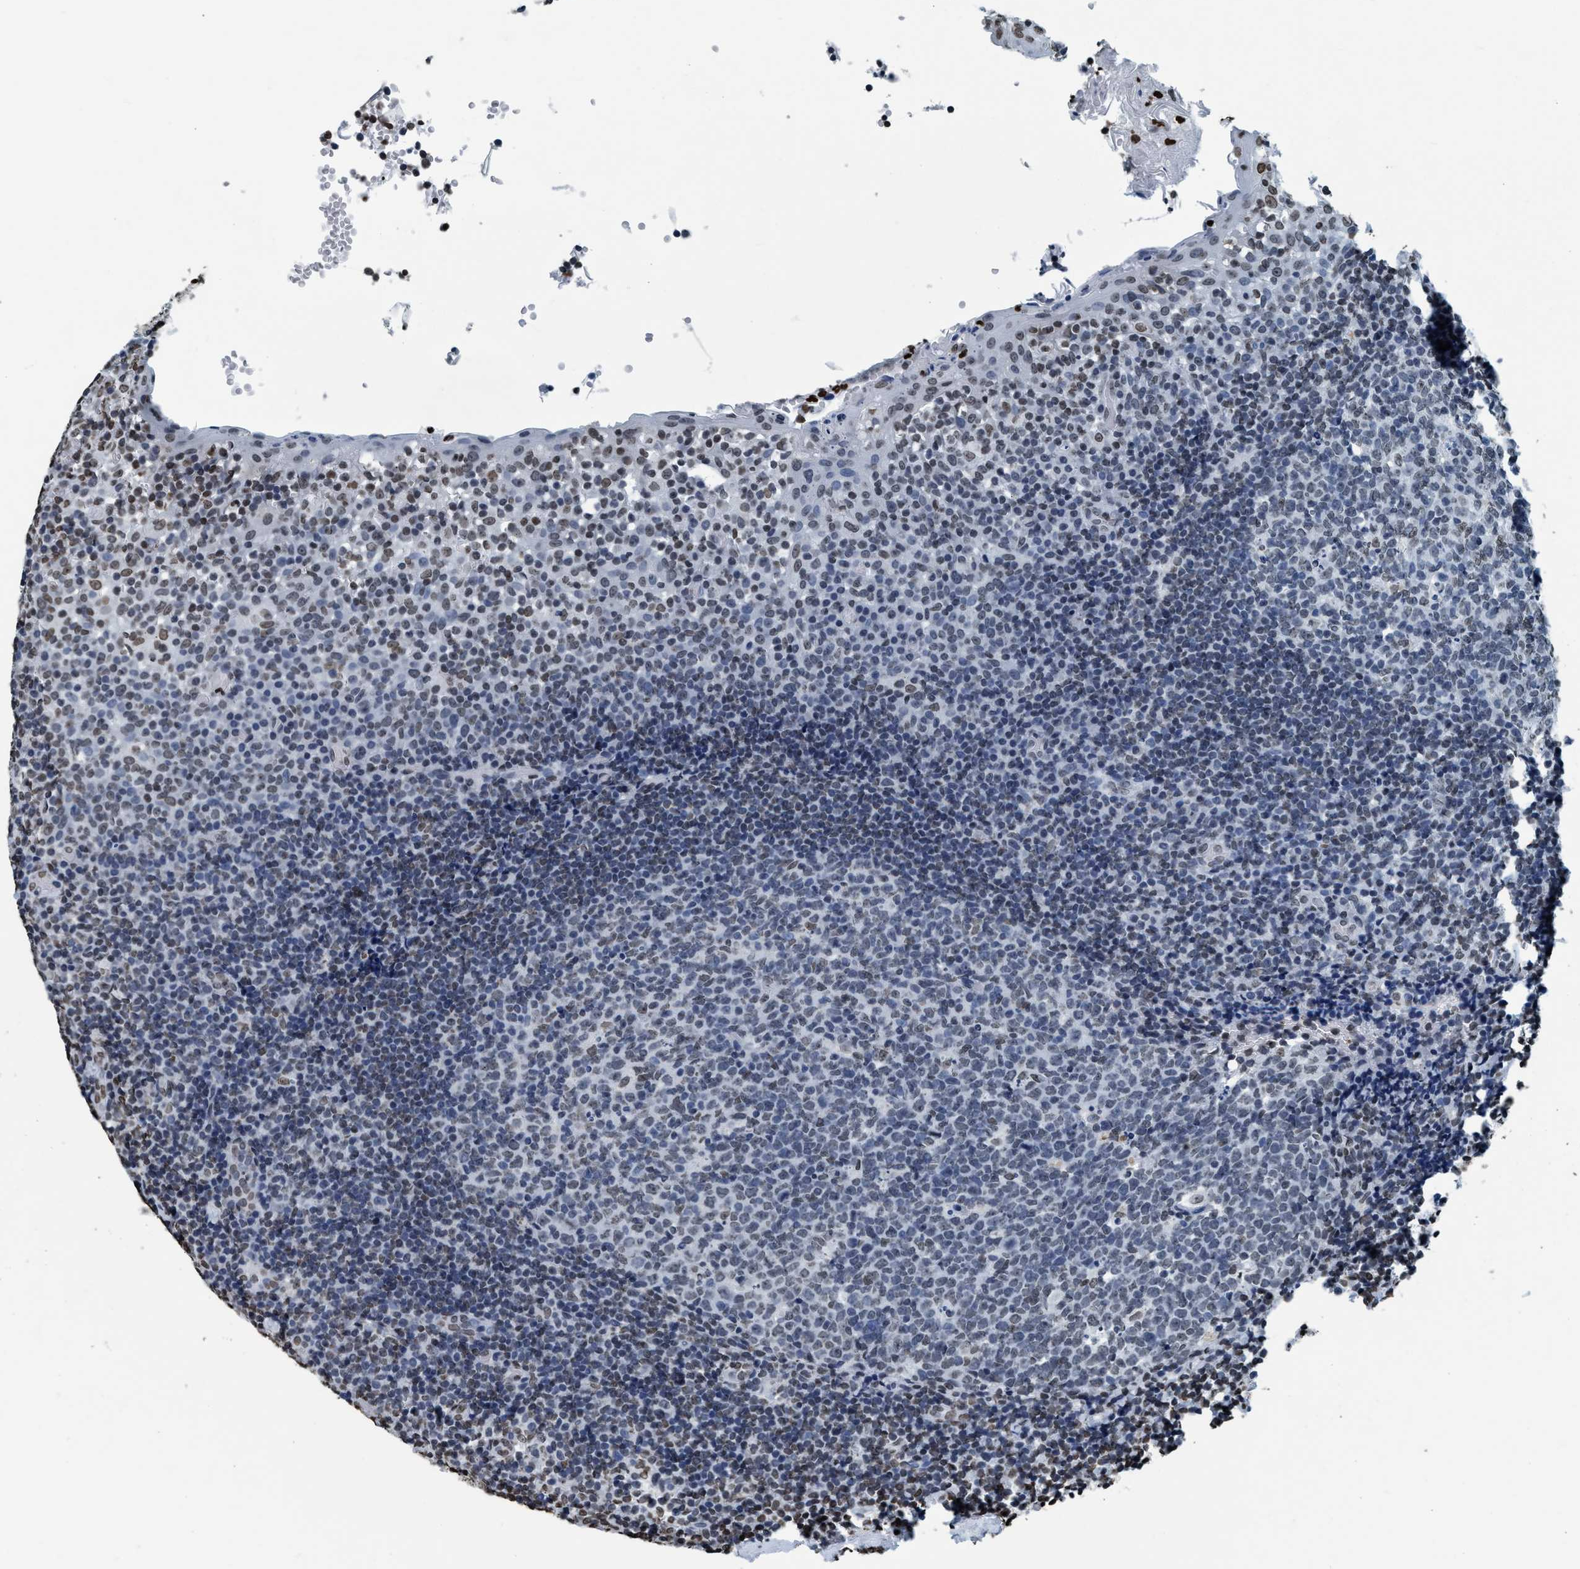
{"staining": {"intensity": "weak", "quantity": "25%-75%", "location": "nuclear"}, "tissue": "tonsil", "cell_type": "Germinal center cells", "image_type": "normal", "snomed": [{"axis": "morphology", "description": "Normal tissue, NOS"}, {"axis": "topography", "description": "Tonsil"}], "caption": "Immunohistochemistry (IHC) photomicrograph of unremarkable tonsil stained for a protein (brown), which exhibits low levels of weak nuclear positivity in about 25%-75% of germinal center cells.", "gene": "CCNE2", "patient": {"sex": "female", "age": 19}}